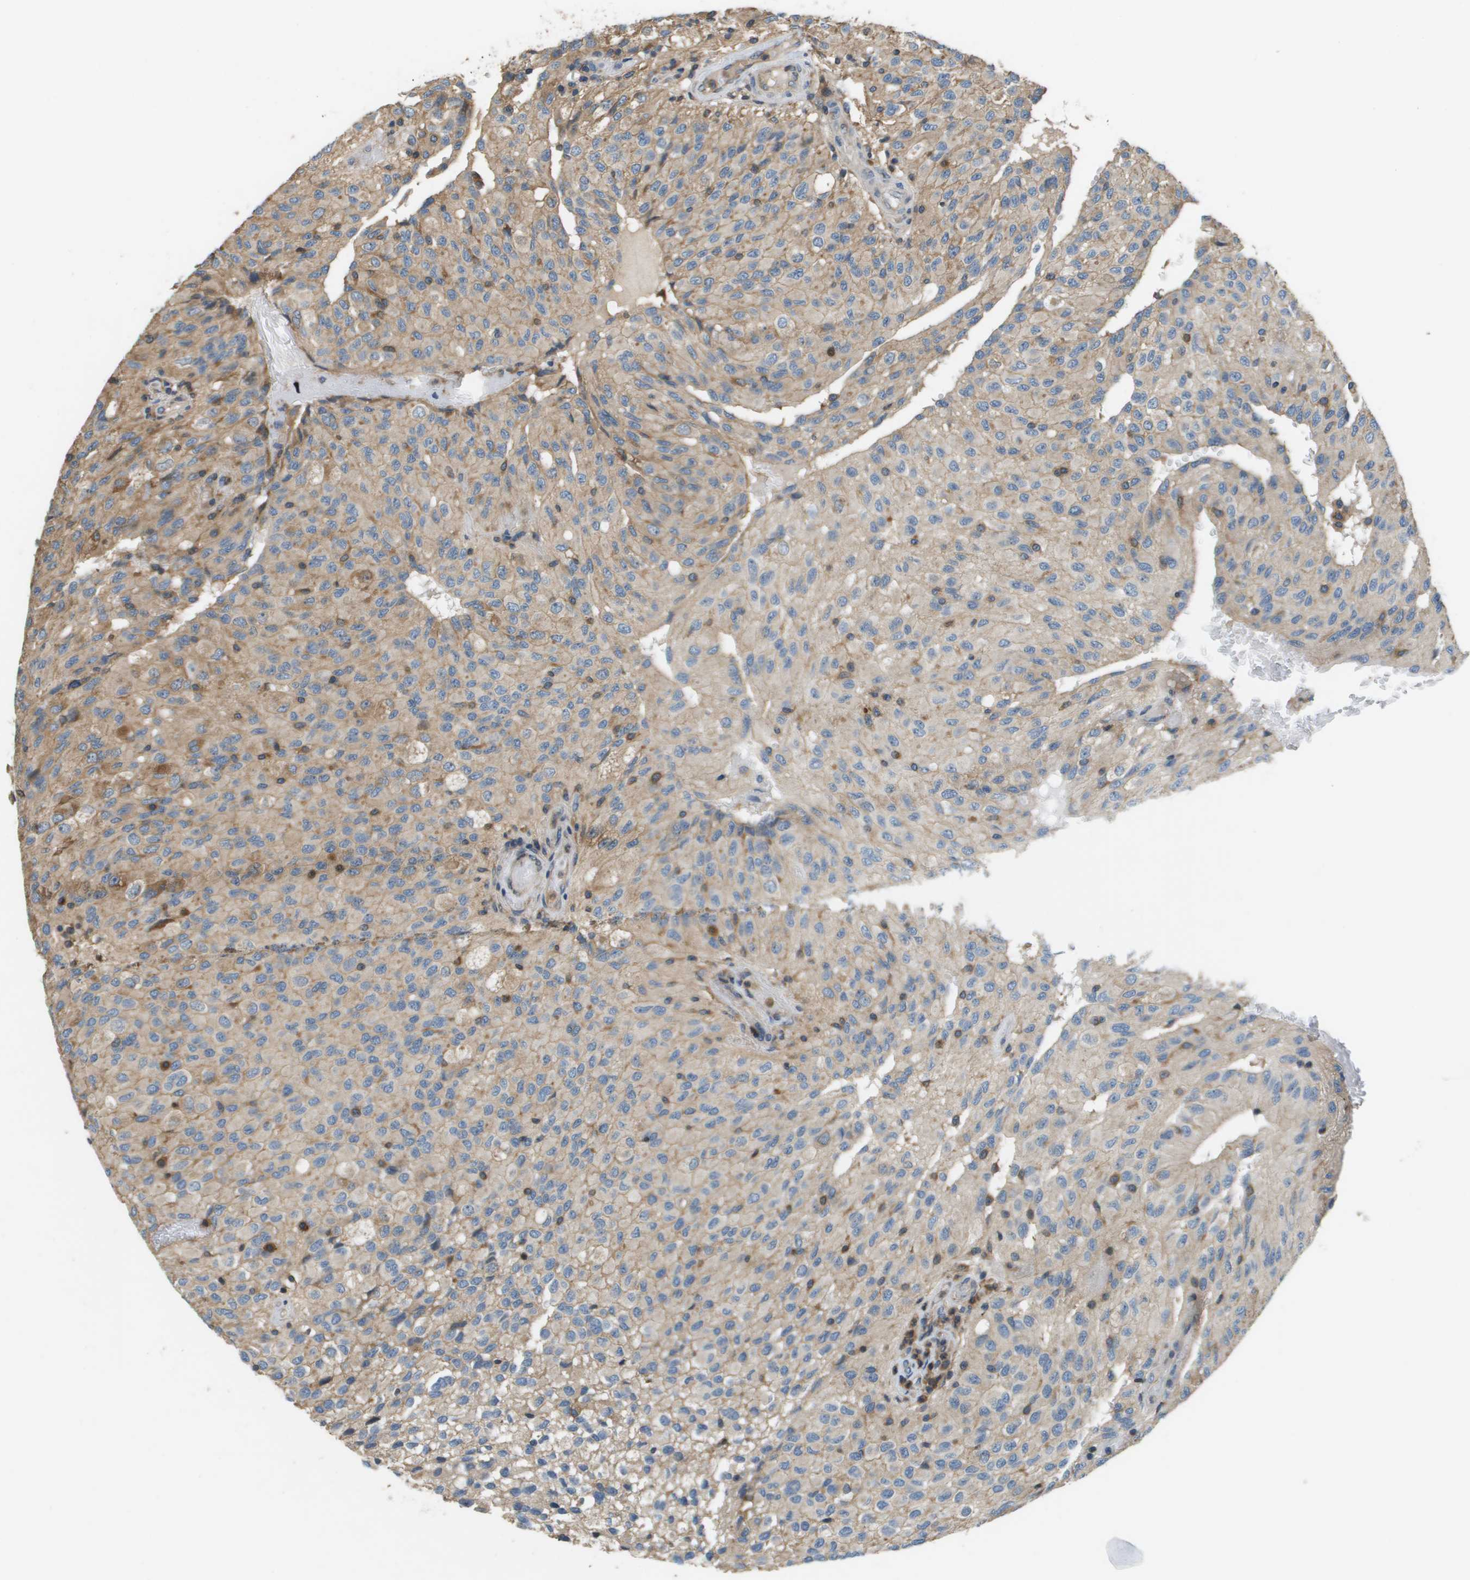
{"staining": {"intensity": "weak", "quantity": ">75%", "location": "cytoplasmic/membranous"}, "tissue": "glioma", "cell_type": "Tumor cells", "image_type": "cancer", "snomed": [{"axis": "morphology", "description": "Glioma, malignant, High grade"}, {"axis": "topography", "description": "Brain"}], "caption": "Malignant high-grade glioma stained for a protein (brown) displays weak cytoplasmic/membranous positive positivity in about >75% of tumor cells.", "gene": "SAMSN1", "patient": {"sex": "male", "age": 32}}